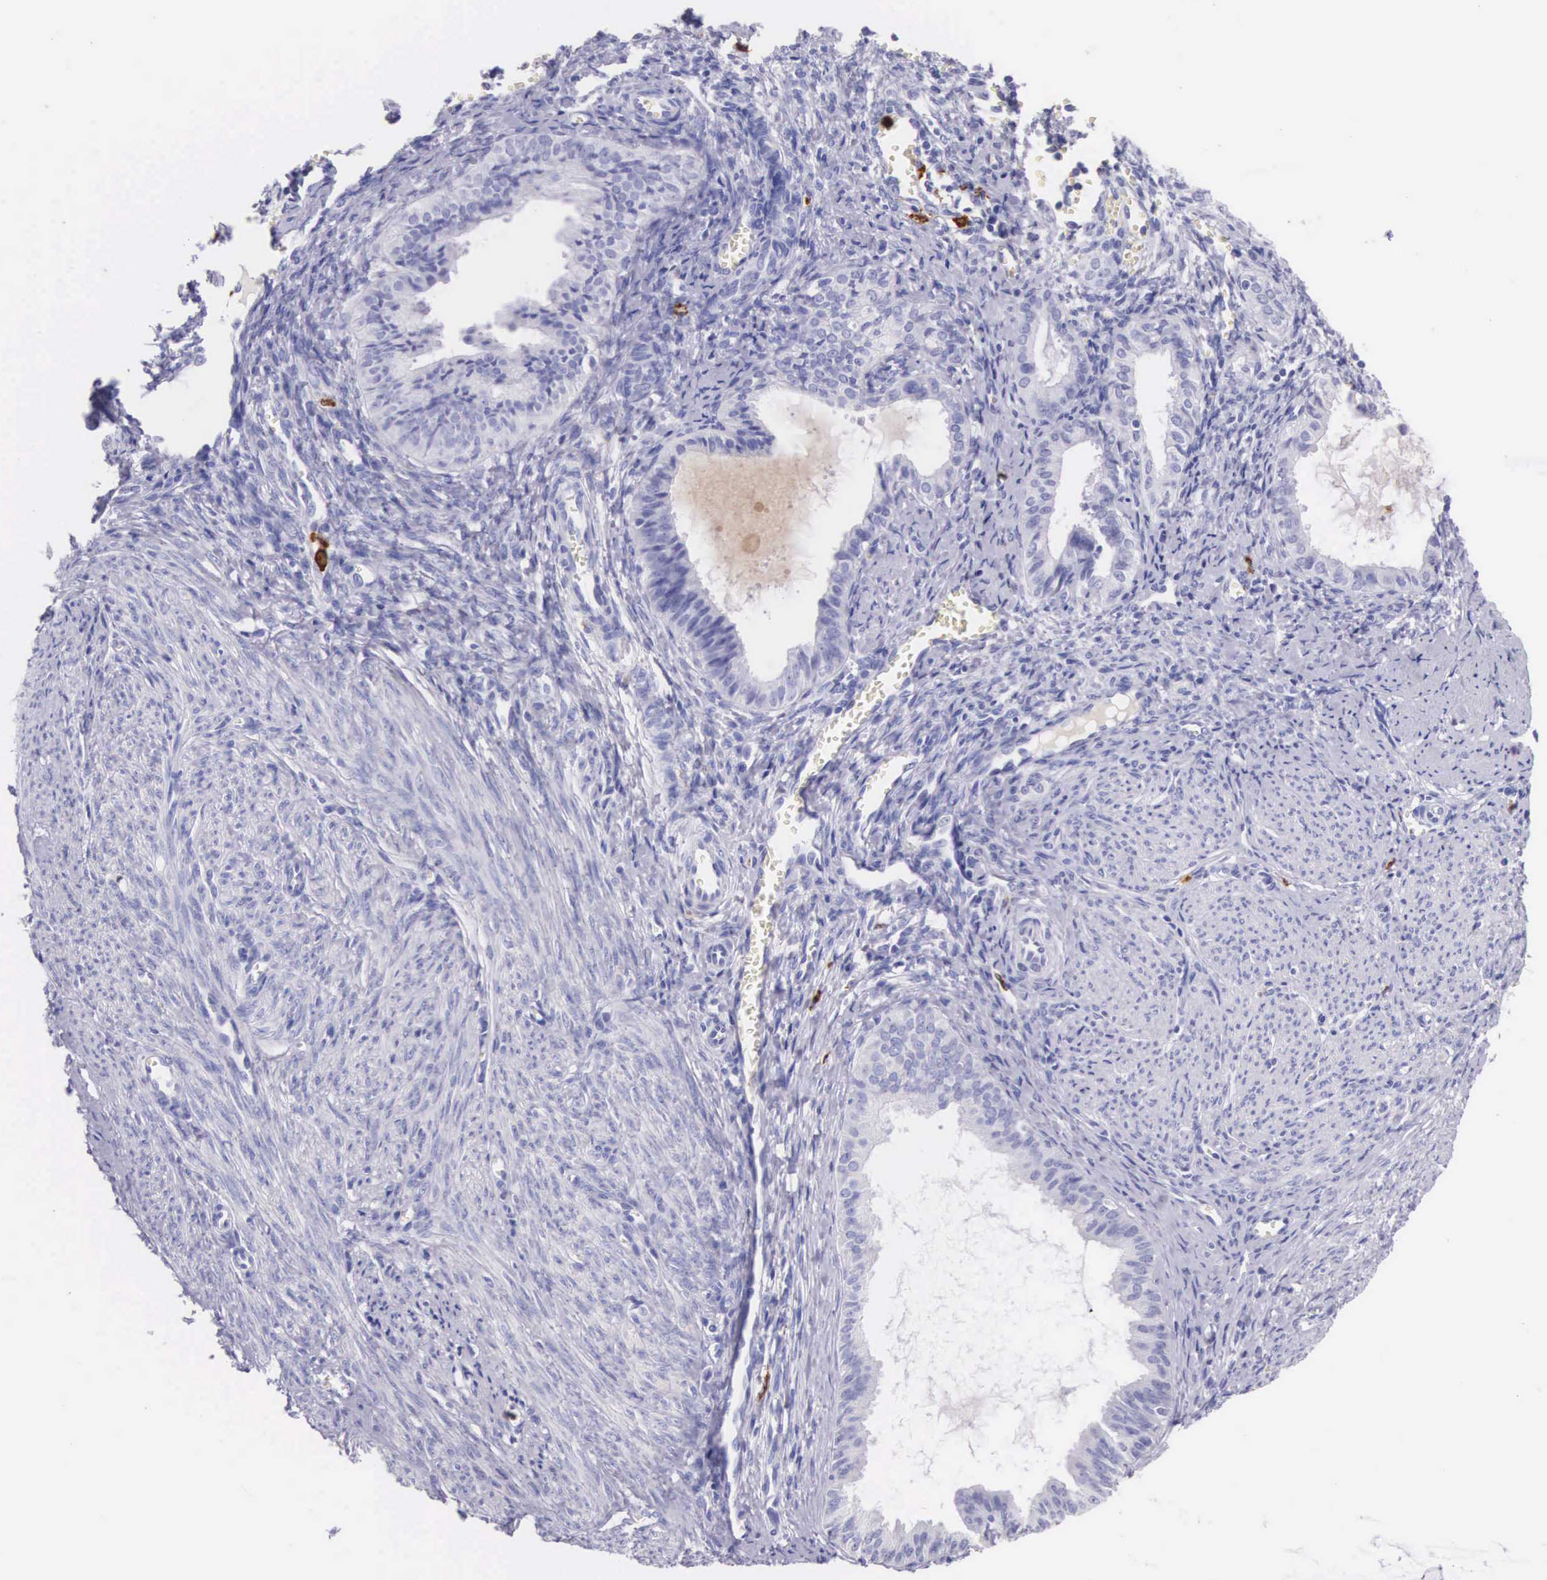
{"staining": {"intensity": "negative", "quantity": "none", "location": "none"}, "tissue": "endometrial cancer", "cell_type": "Tumor cells", "image_type": "cancer", "snomed": [{"axis": "morphology", "description": "Adenocarcinoma, NOS"}, {"axis": "topography", "description": "Endometrium"}], "caption": "Image shows no significant protein expression in tumor cells of endometrial adenocarcinoma.", "gene": "FCN1", "patient": {"sex": "female", "age": 75}}